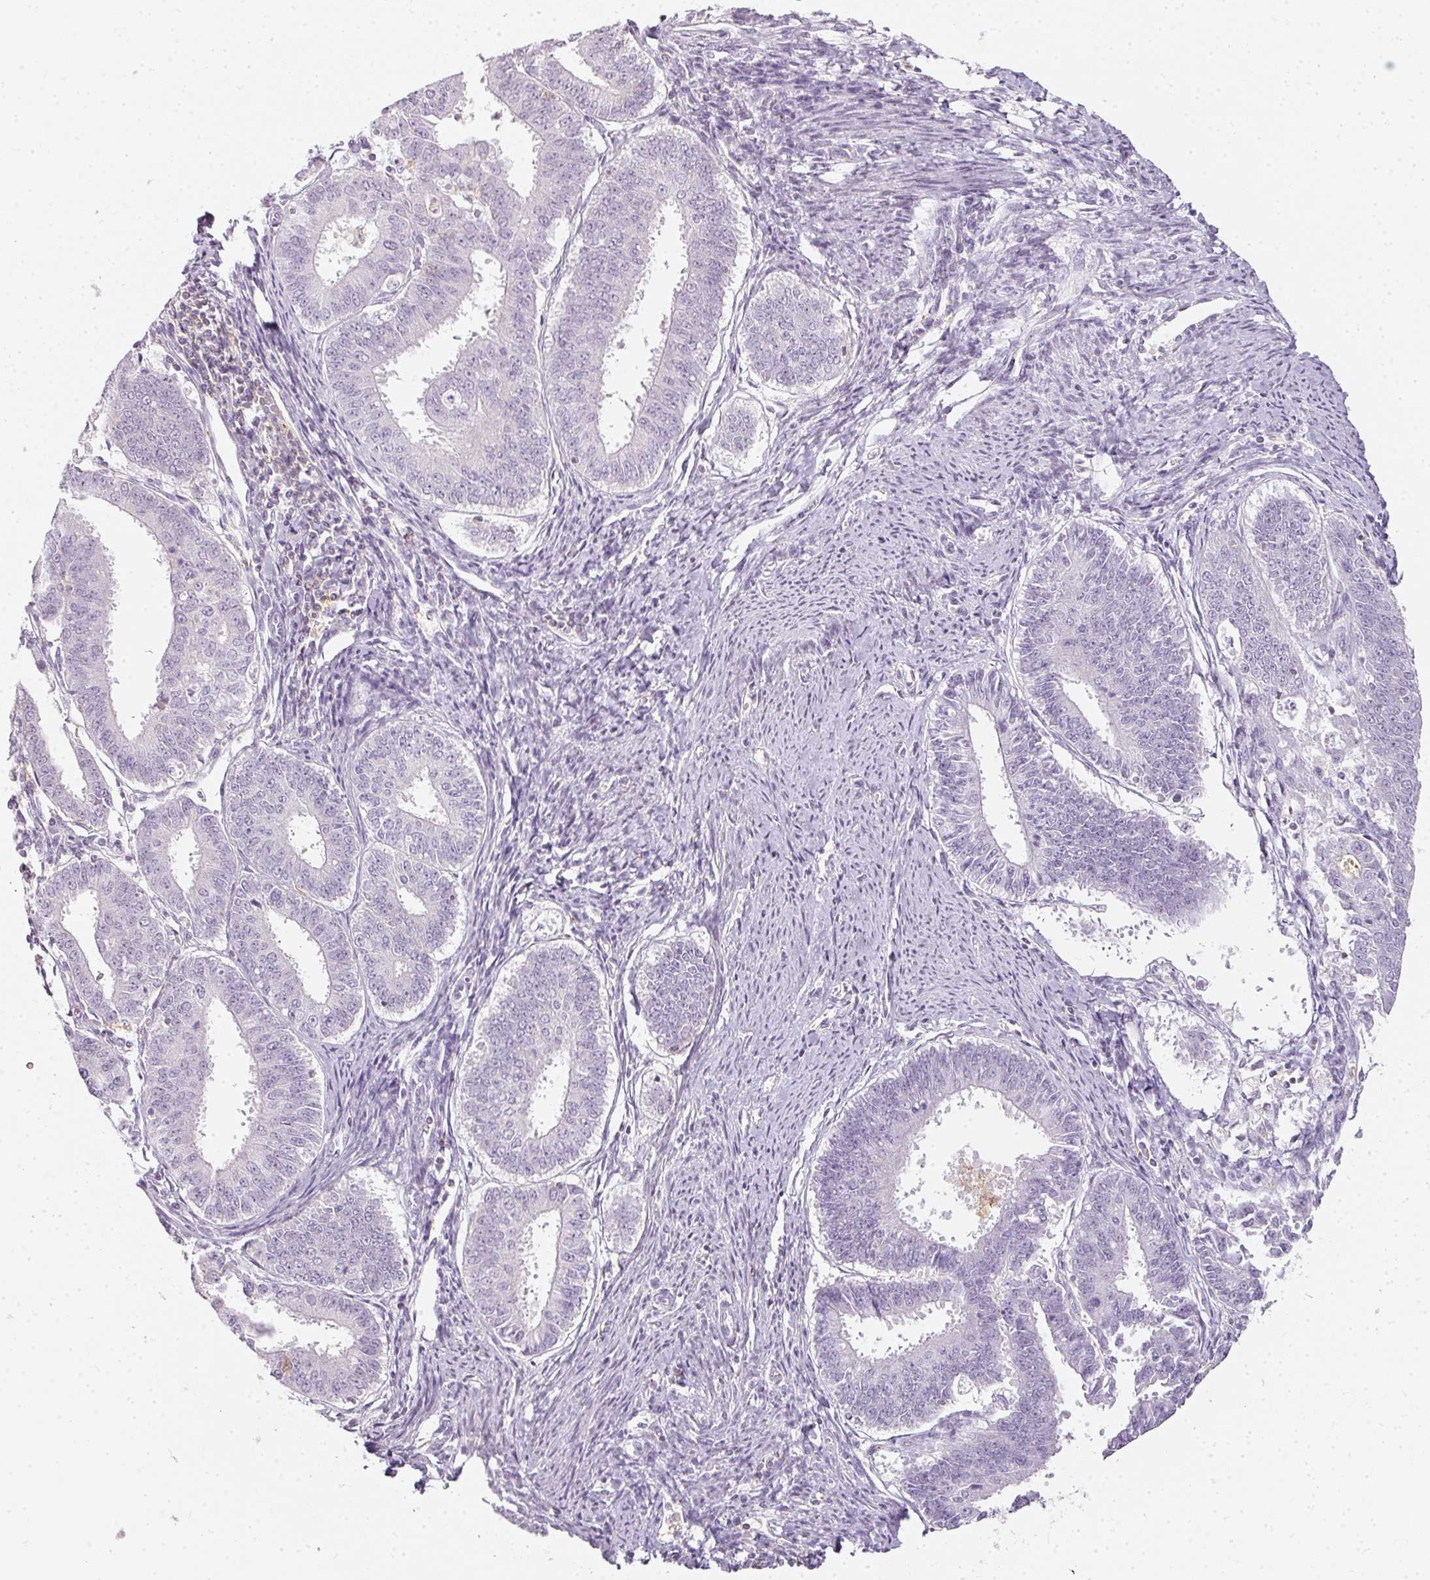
{"staining": {"intensity": "negative", "quantity": "none", "location": "none"}, "tissue": "endometrial cancer", "cell_type": "Tumor cells", "image_type": "cancer", "snomed": [{"axis": "morphology", "description": "Adenocarcinoma, NOS"}, {"axis": "topography", "description": "Endometrium"}], "caption": "Photomicrograph shows no significant protein expression in tumor cells of endometrial adenocarcinoma.", "gene": "TMEM42", "patient": {"sex": "female", "age": 73}}